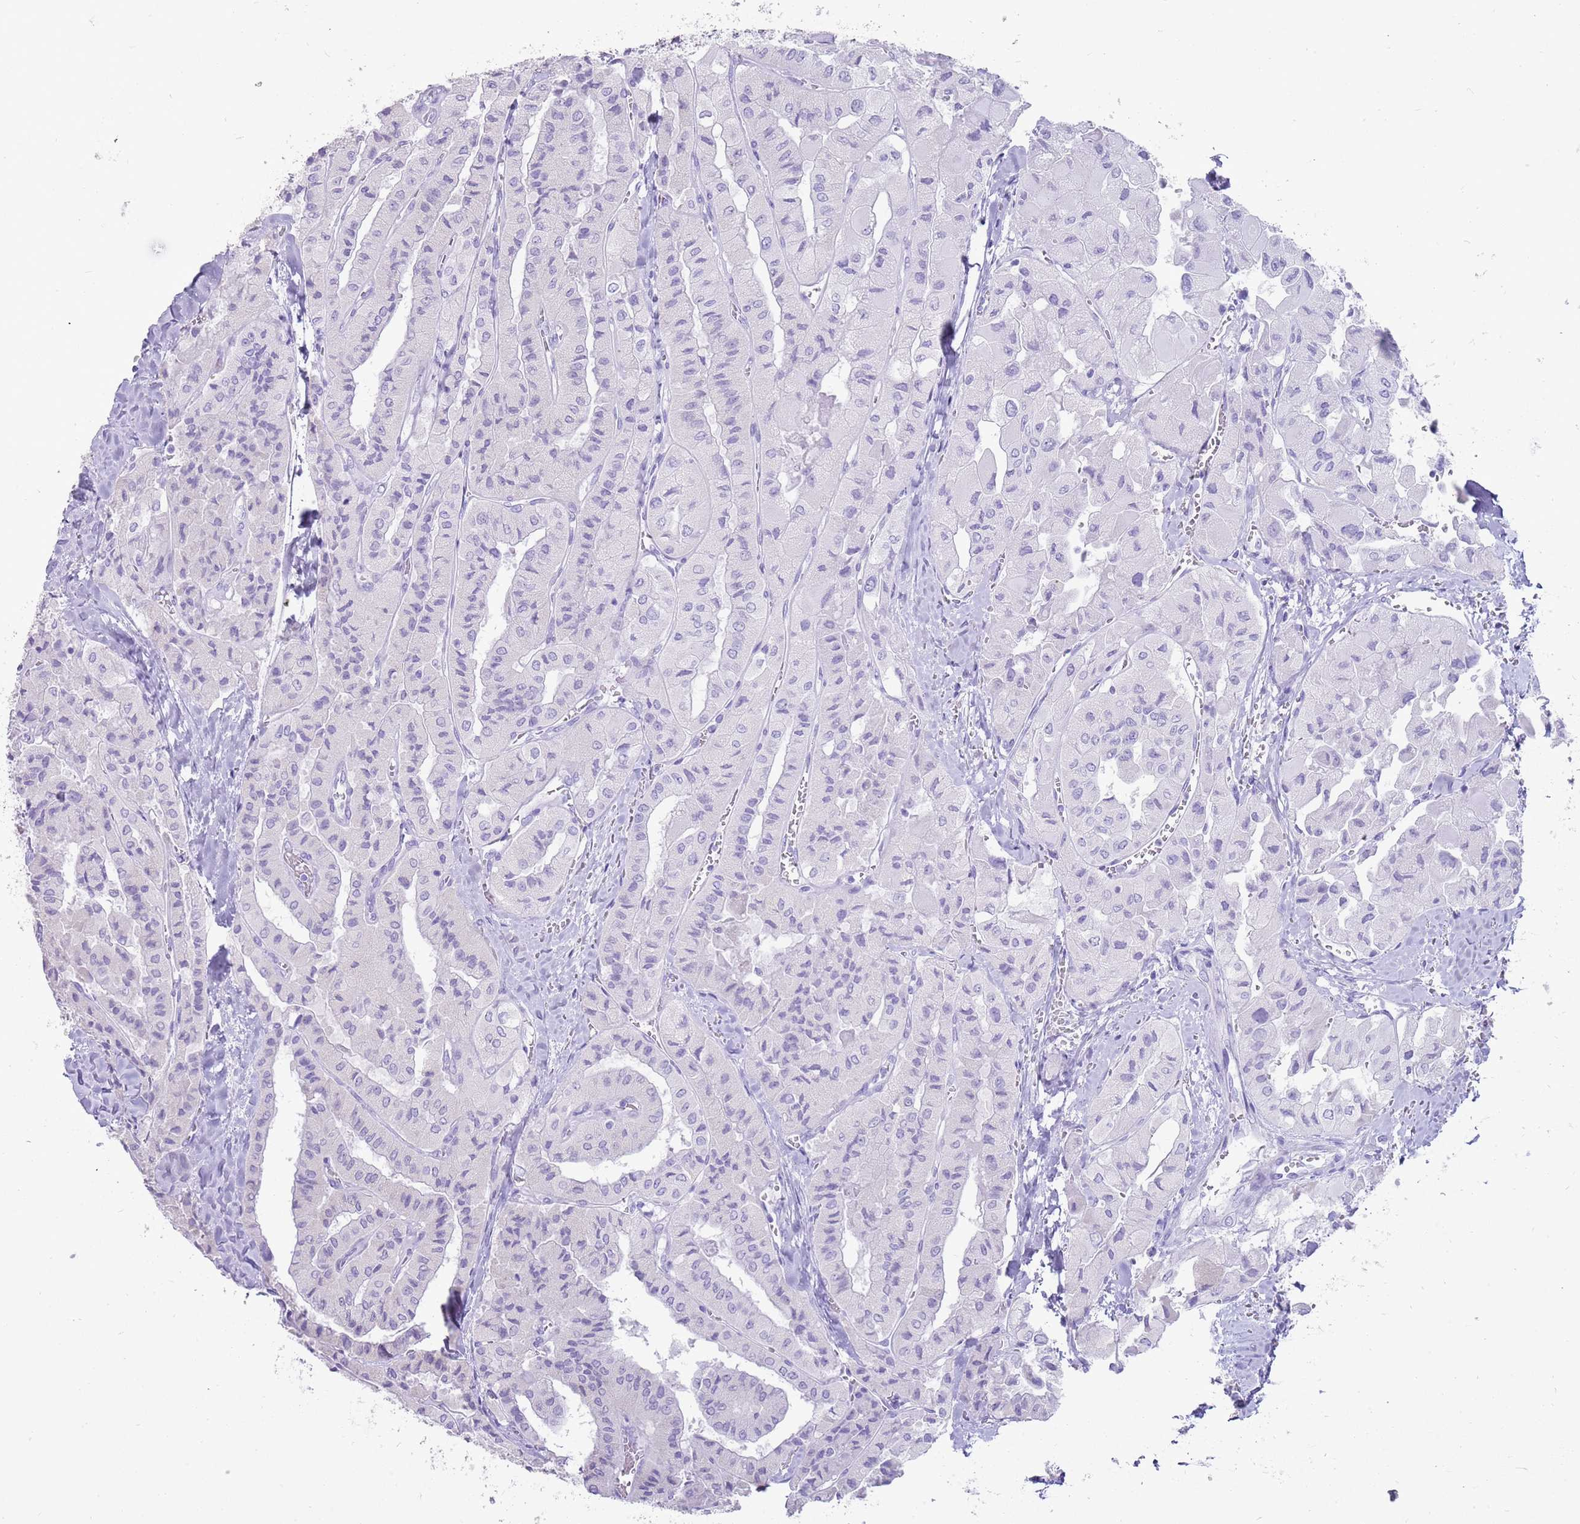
{"staining": {"intensity": "negative", "quantity": "none", "location": "none"}, "tissue": "thyroid cancer", "cell_type": "Tumor cells", "image_type": "cancer", "snomed": [{"axis": "morphology", "description": "Normal tissue, NOS"}, {"axis": "morphology", "description": "Papillary adenocarcinoma, NOS"}, {"axis": "topography", "description": "Thyroid gland"}], "caption": "IHC of human thyroid papillary adenocarcinoma displays no staining in tumor cells.", "gene": "NBPF3", "patient": {"sex": "female", "age": 59}}